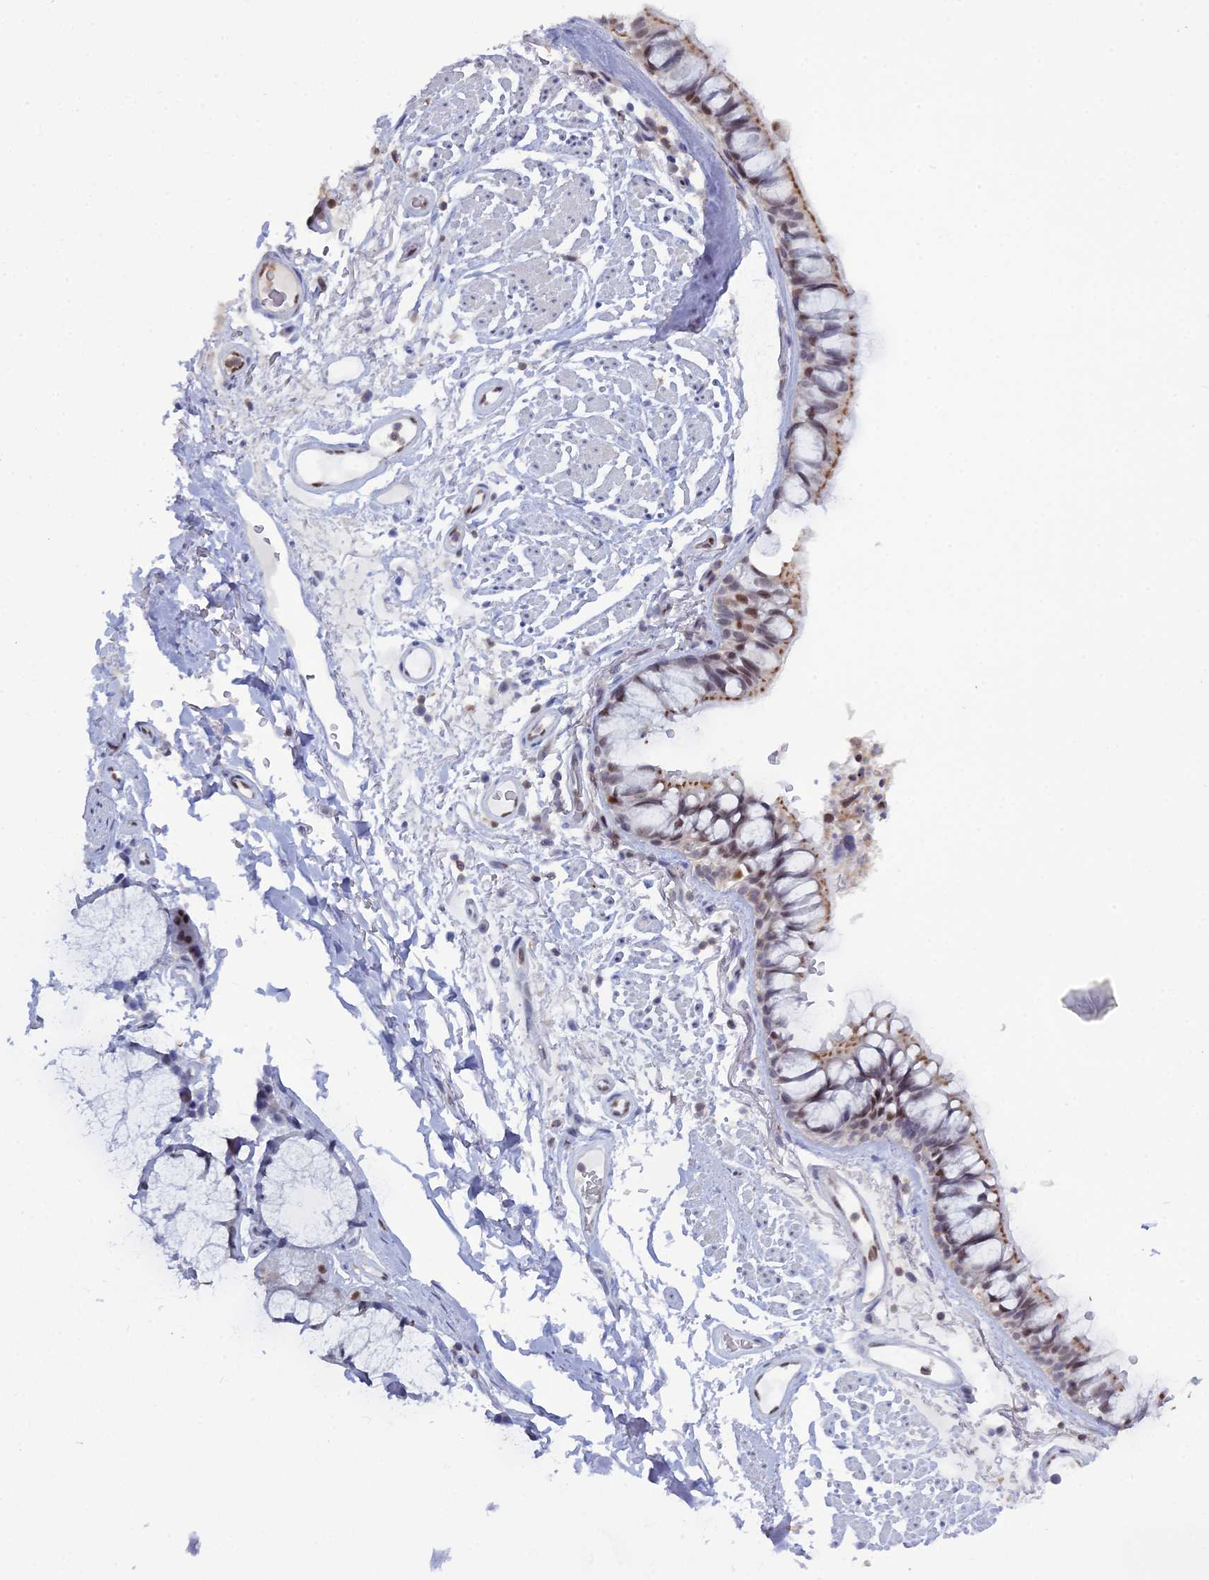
{"staining": {"intensity": "moderate", "quantity": "<25%", "location": "cytoplasmic/membranous,nuclear"}, "tissue": "bronchus", "cell_type": "Respiratory epithelial cells", "image_type": "normal", "snomed": [{"axis": "morphology", "description": "Normal tissue, NOS"}, {"axis": "topography", "description": "Bronchus"}], "caption": "Protein staining demonstrates moderate cytoplasmic/membranous,nuclear positivity in approximately <25% of respiratory epithelial cells in normal bronchus. (Brightfield microscopy of DAB IHC at high magnification).", "gene": "NOL4L", "patient": {"sex": "male", "age": 70}}